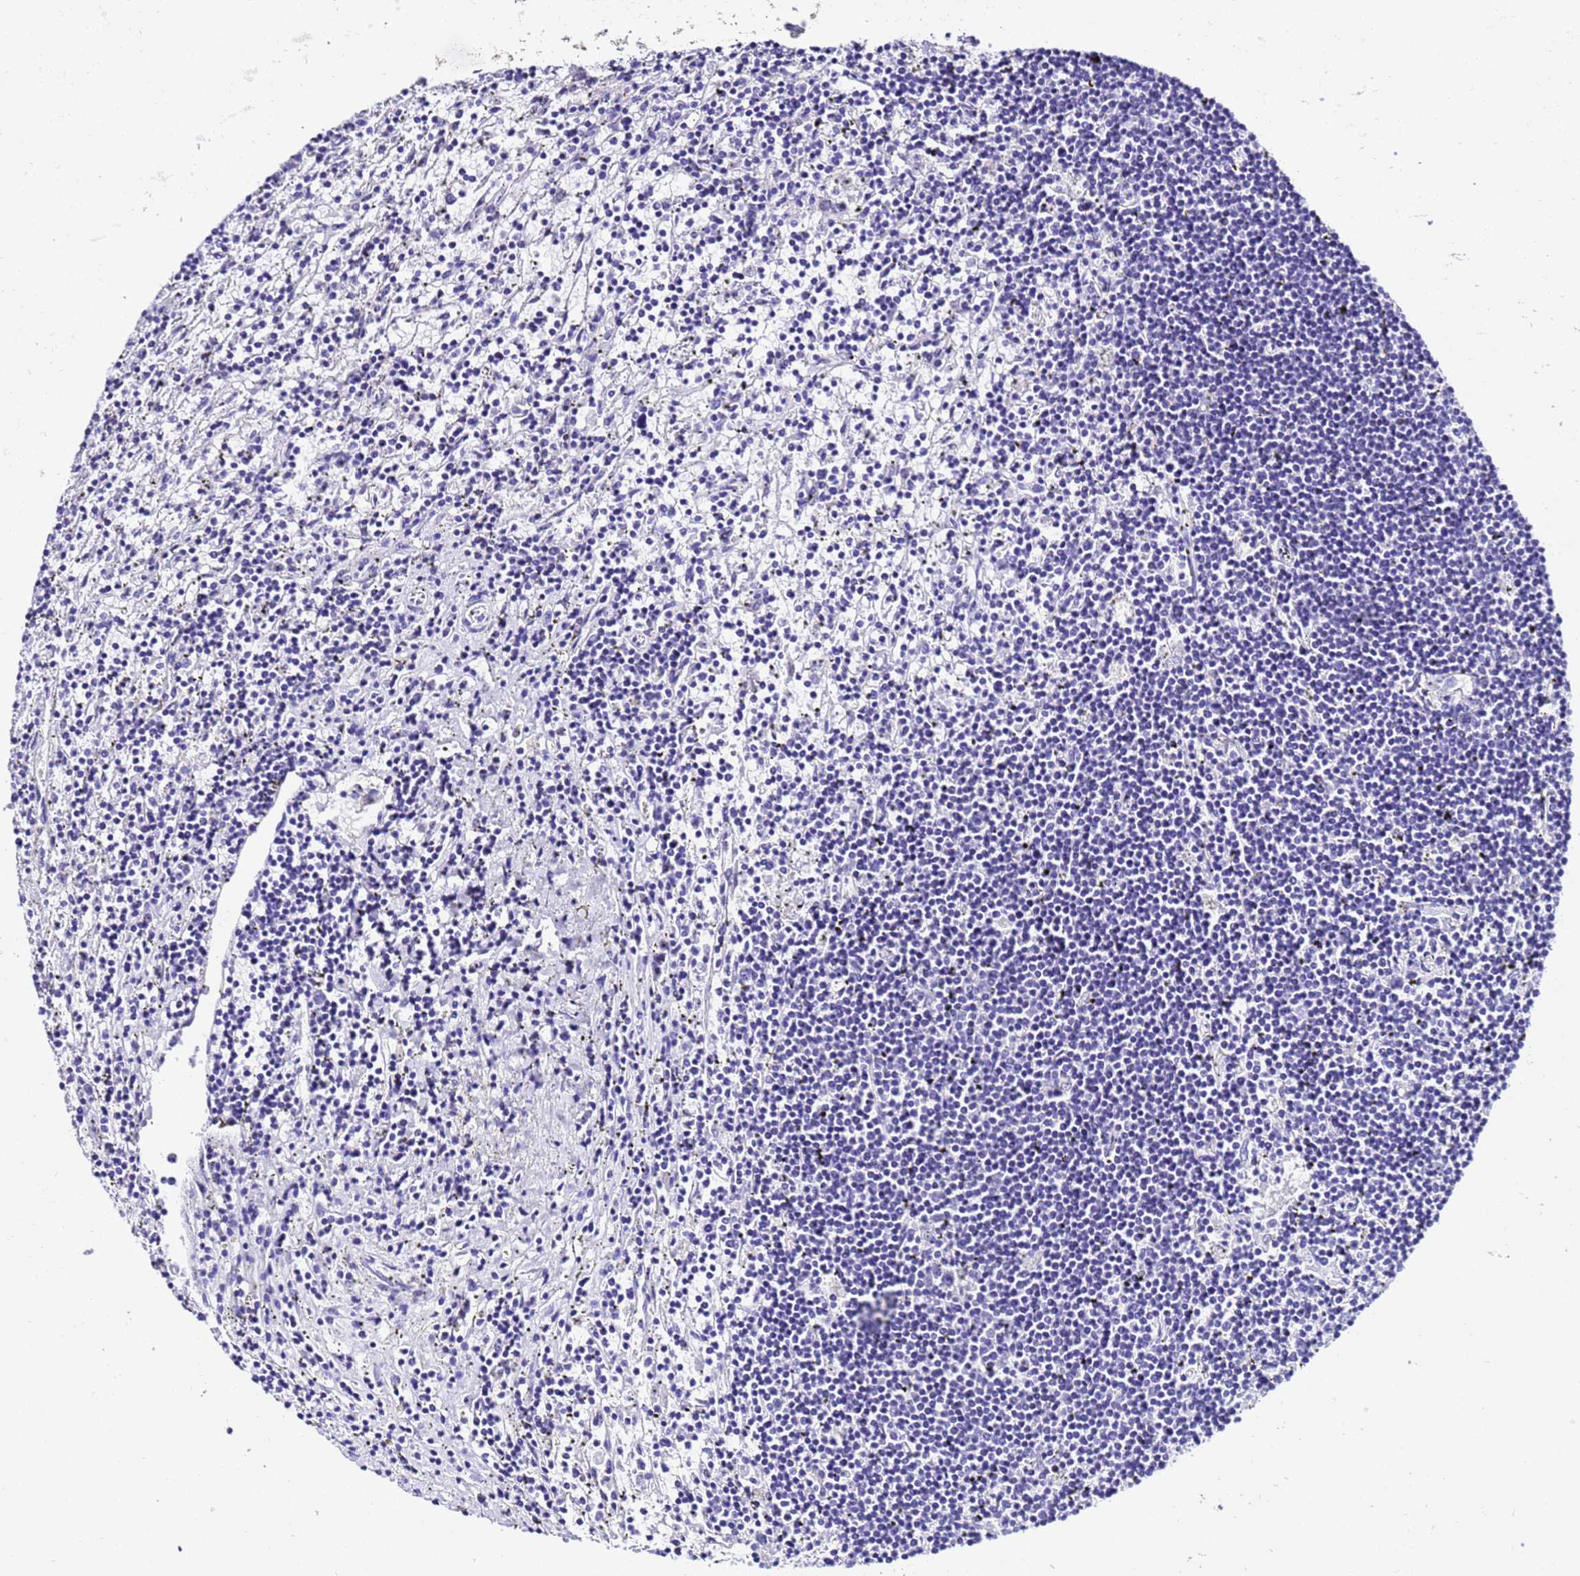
{"staining": {"intensity": "negative", "quantity": "none", "location": "none"}, "tissue": "lymphoma", "cell_type": "Tumor cells", "image_type": "cancer", "snomed": [{"axis": "morphology", "description": "Malignant lymphoma, non-Hodgkin's type, Low grade"}, {"axis": "topography", "description": "Spleen"}], "caption": "This is a photomicrograph of IHC staining of lymphoma, which shows no staining in tumor cells. (DAB immunohistochemistry (IHC) visualized using brightfield microscopy, high magnification).", "gene": "ZNF417", "patient": {"sex": "male", "age": 76}}